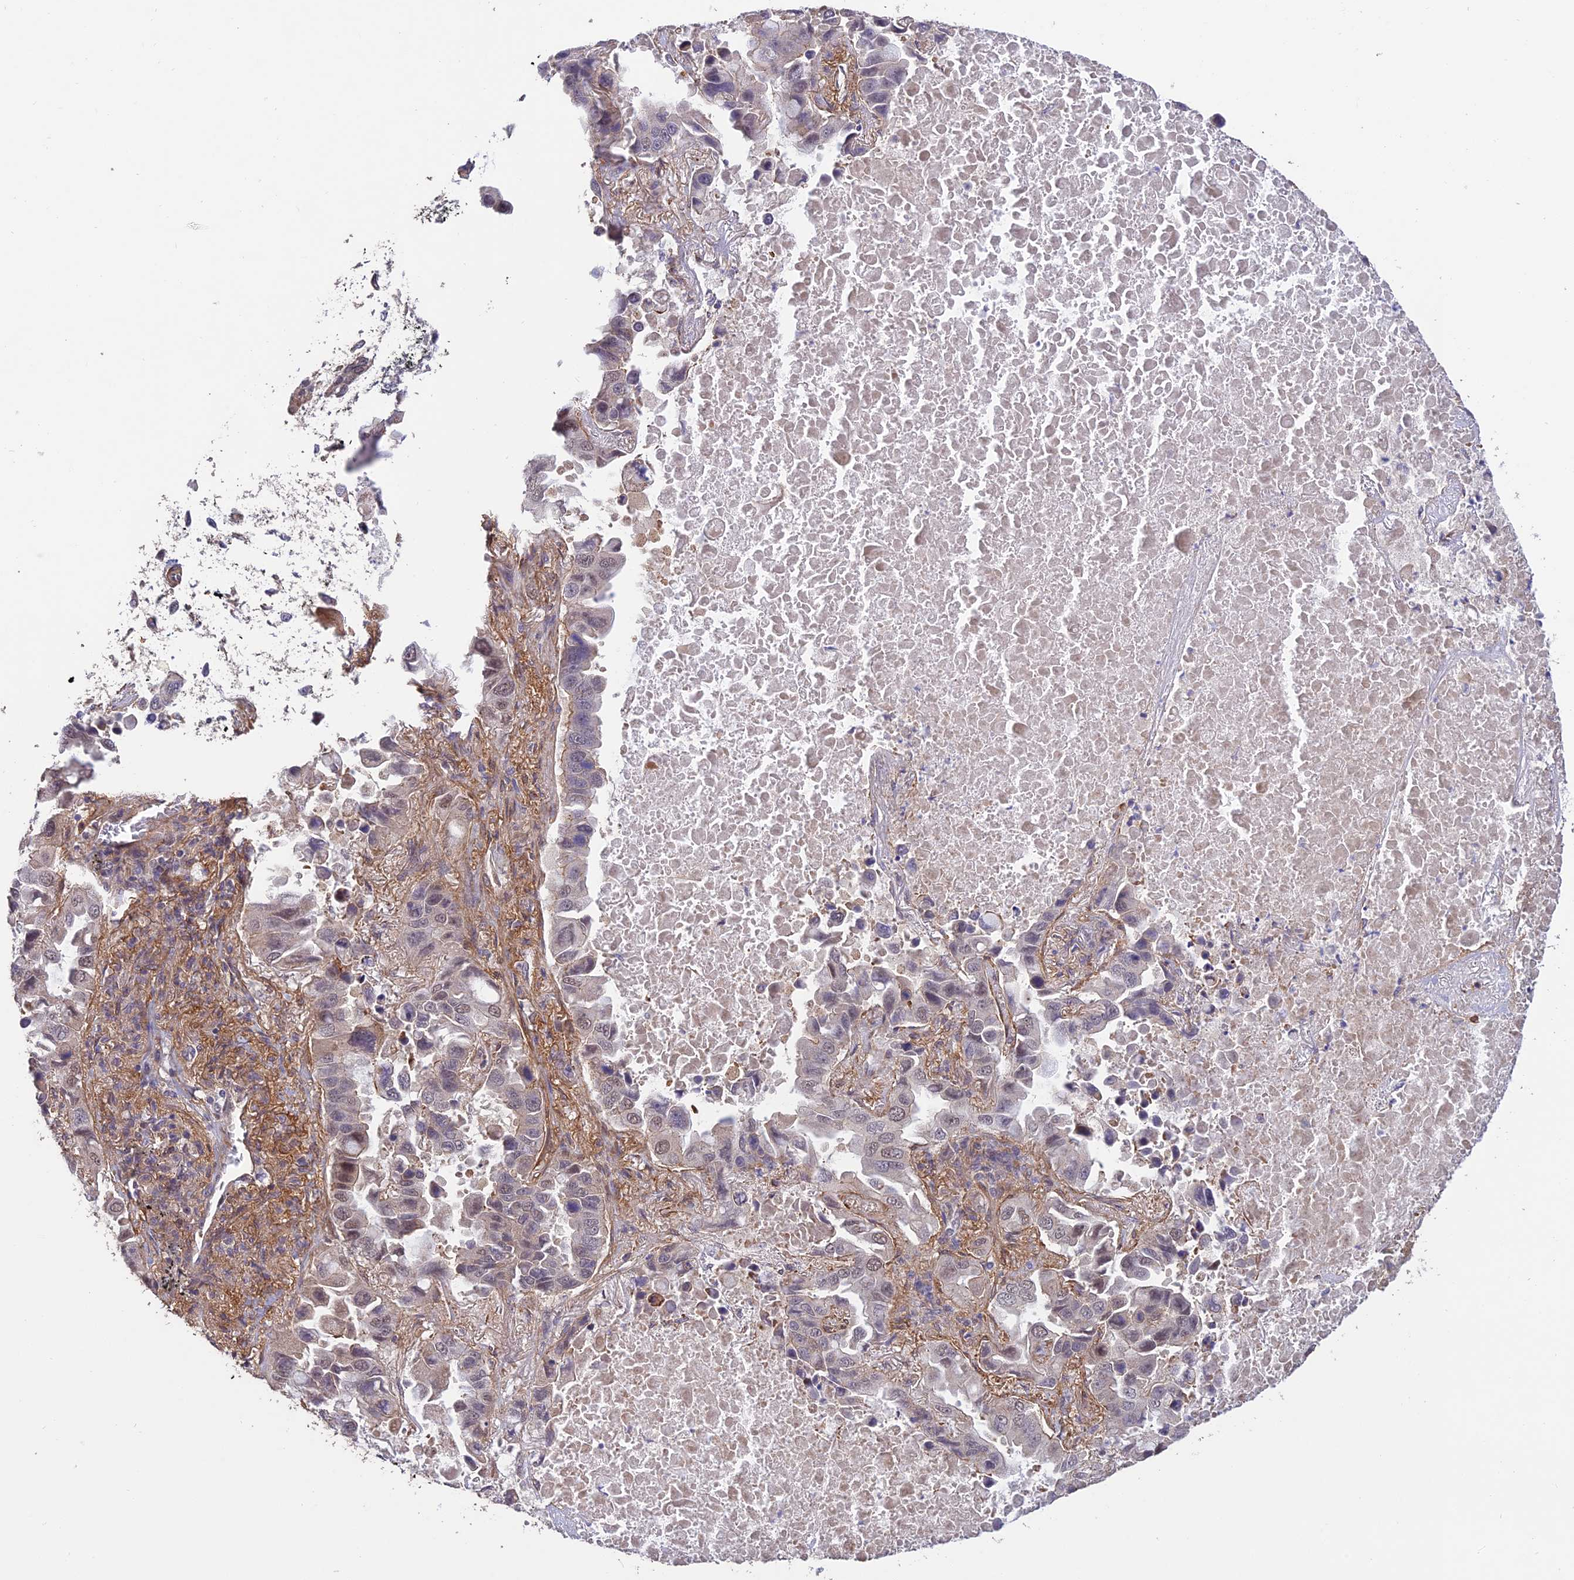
{"staining": {"intensity": "weak", "quantity": "<25%", "location": "nuclear"}, "tissue": "lung cancer", "cell_type": "Tumor cells", "image_type": "cancer", "snomed": [{"axis": "morphology", "description": "Adenocarcinoma, NOS"}, {"axis": "topography", "description": "Lung"}], "caption": "Immunohistochemistry histopathology image of neoplastic tissue: lung cancer stained with DAB (3,3'-diaminobenzidine) reveals no significant protein staining in tumor cells.", "gene": "PAGR1", "patient": {"sex": "male", "age": 64}}